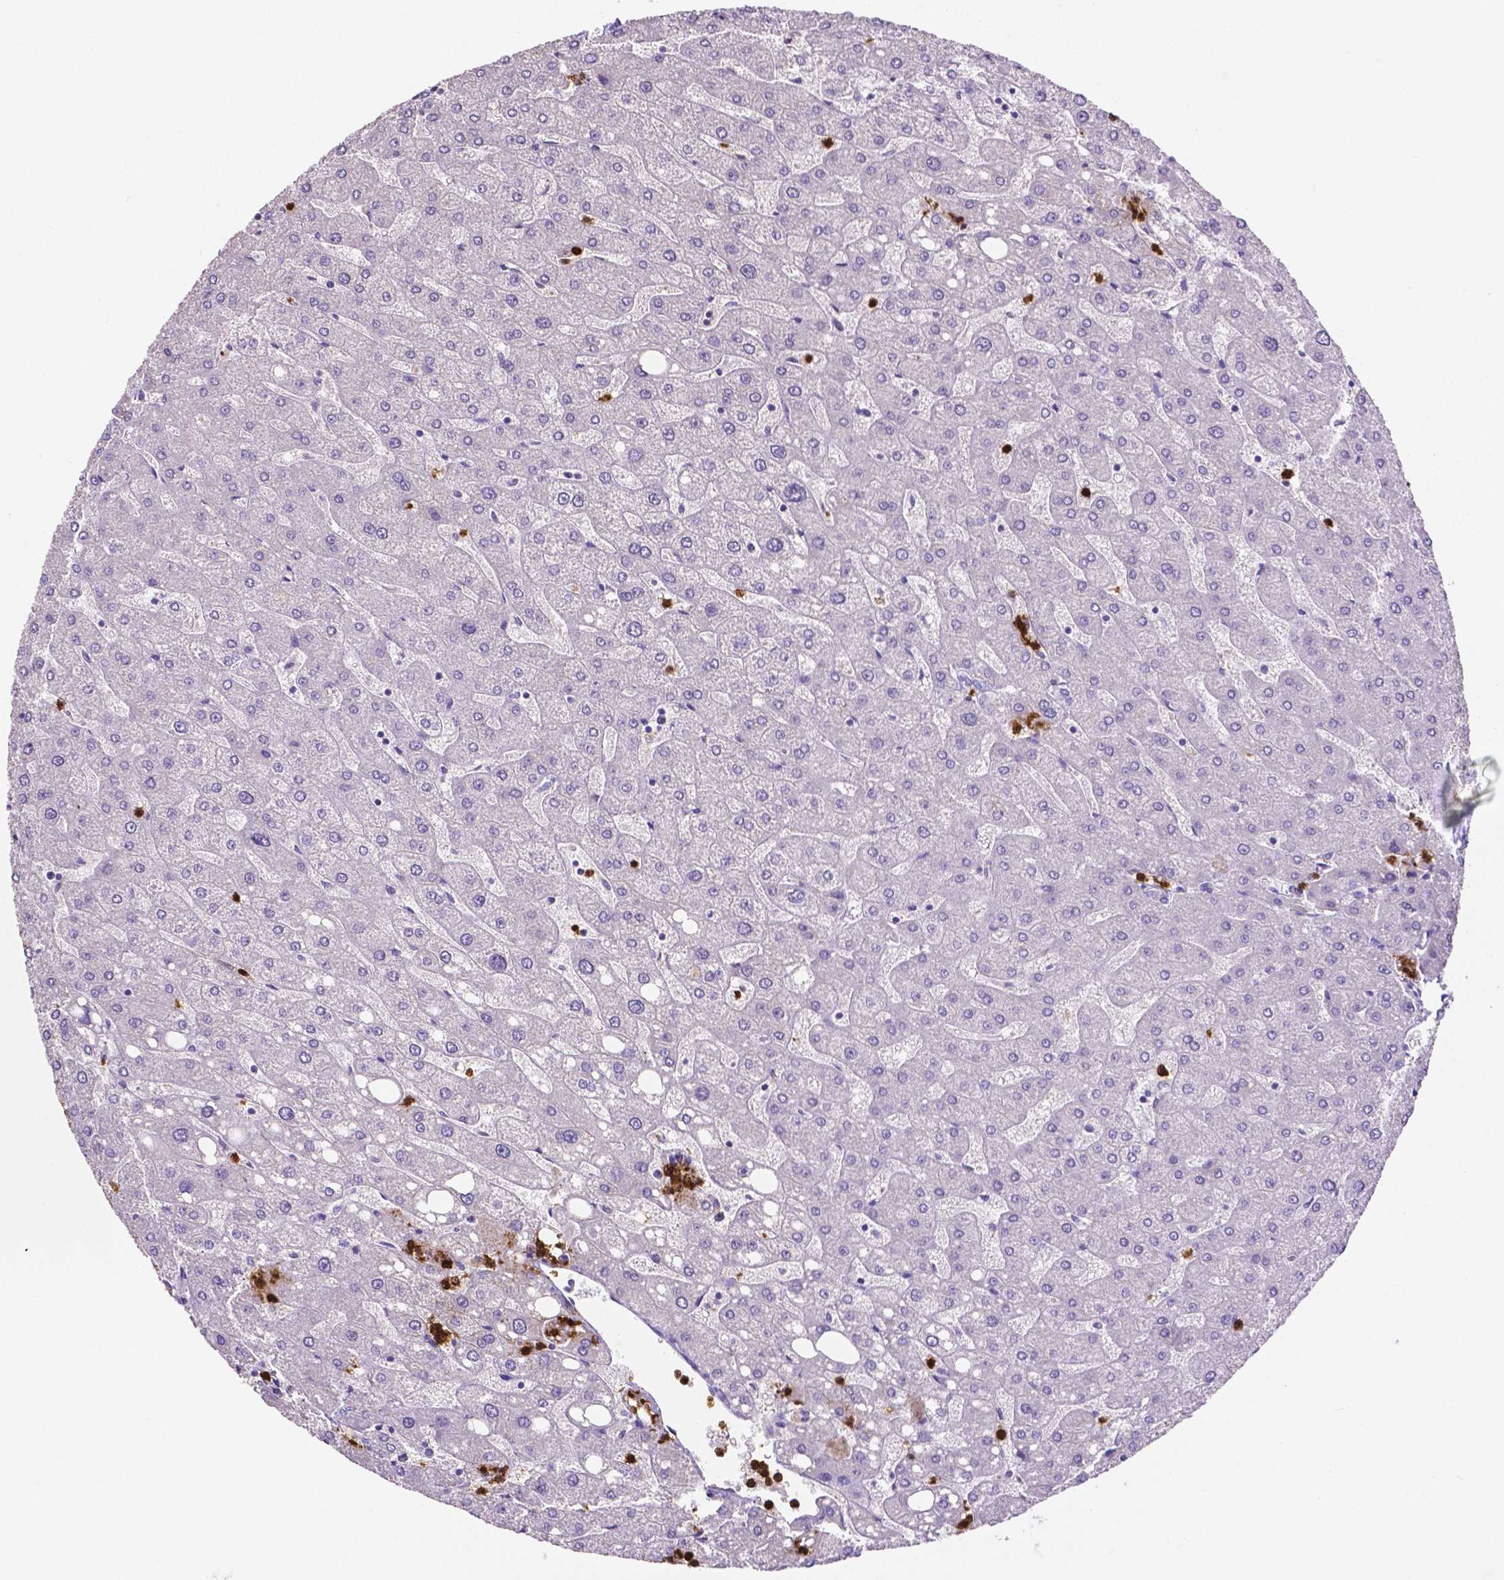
{"staining": {"intensity": "negative", "quantity": "none", "location": "none"}, "tissue": "liver", "cell_type": "Cholangiocytes", "image_type": "normal", "snomed": [{"axis": "morphology", "description": "Normal tissue, NOS"}, {"axis": "topography", "description": "Liver"}], "caption": "This is a histopathology image of immunohistochemistry (IHC) staining of normal liver, which shows no positivity in cholangiocytes.", "gene": "MMP9", "patient": {"sex": "male", "age": 67}}